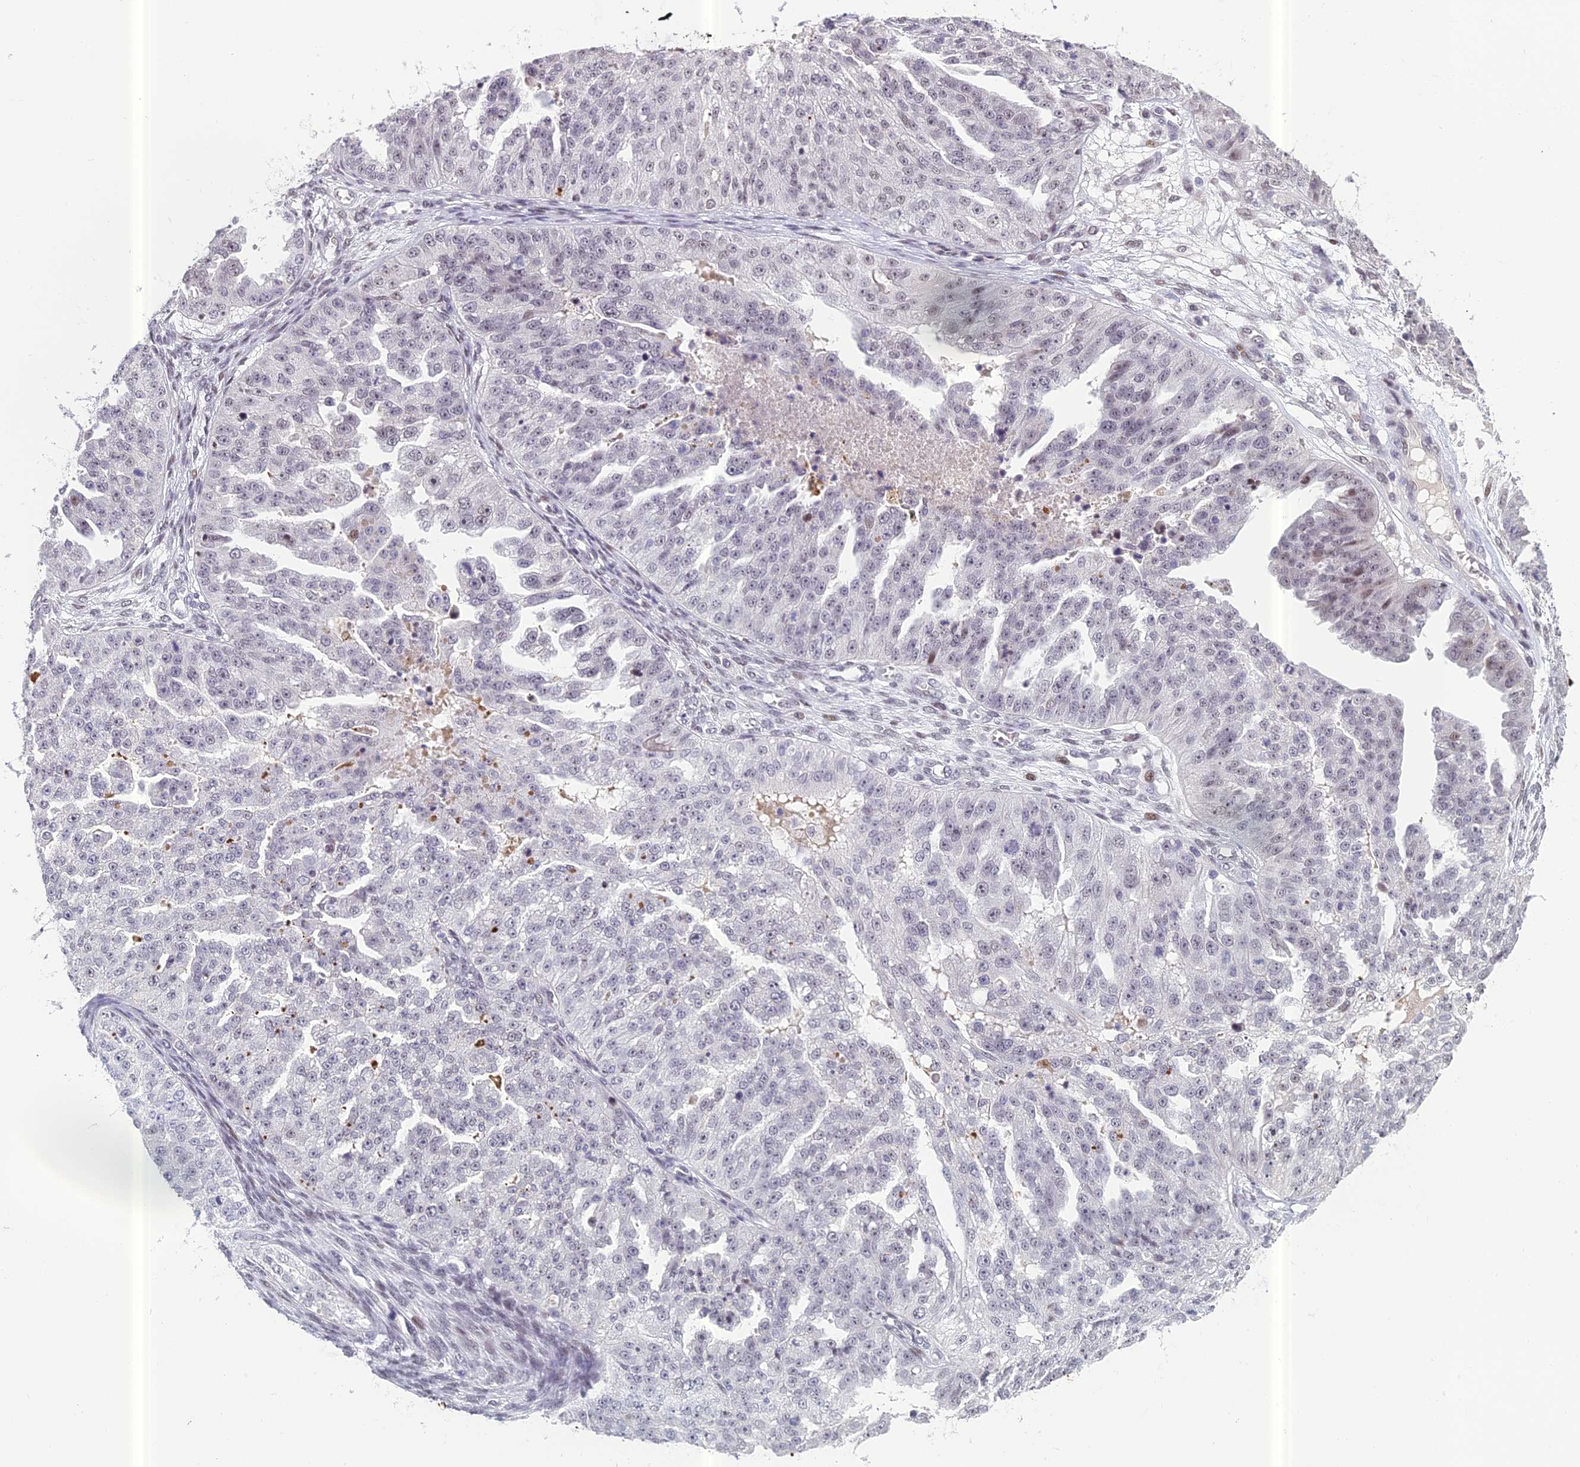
{"staining": {"intensity": "negative", "quantity": "none", "location": "none"}, "tissue": "ovarian cancer", "cell_type": "Tumor cells", "image_type": "cancer", "snomed": [{"axis": "morphology", "description": "Cystadenocarcinoma, serous, NOS"}, {"axis": "topography", "description": "Ovary"}], "caption": "Tumor cells are negative for brown protein staining in ovarian cancer. (Stains: DAB (3,3'-diaminobenzidine) IHC with hematoxylin counter stain, Microscopy: brightfield microscopy at high magnification).", "gene": "RGS17", "patient": {"sex": "female", "age": 58}}